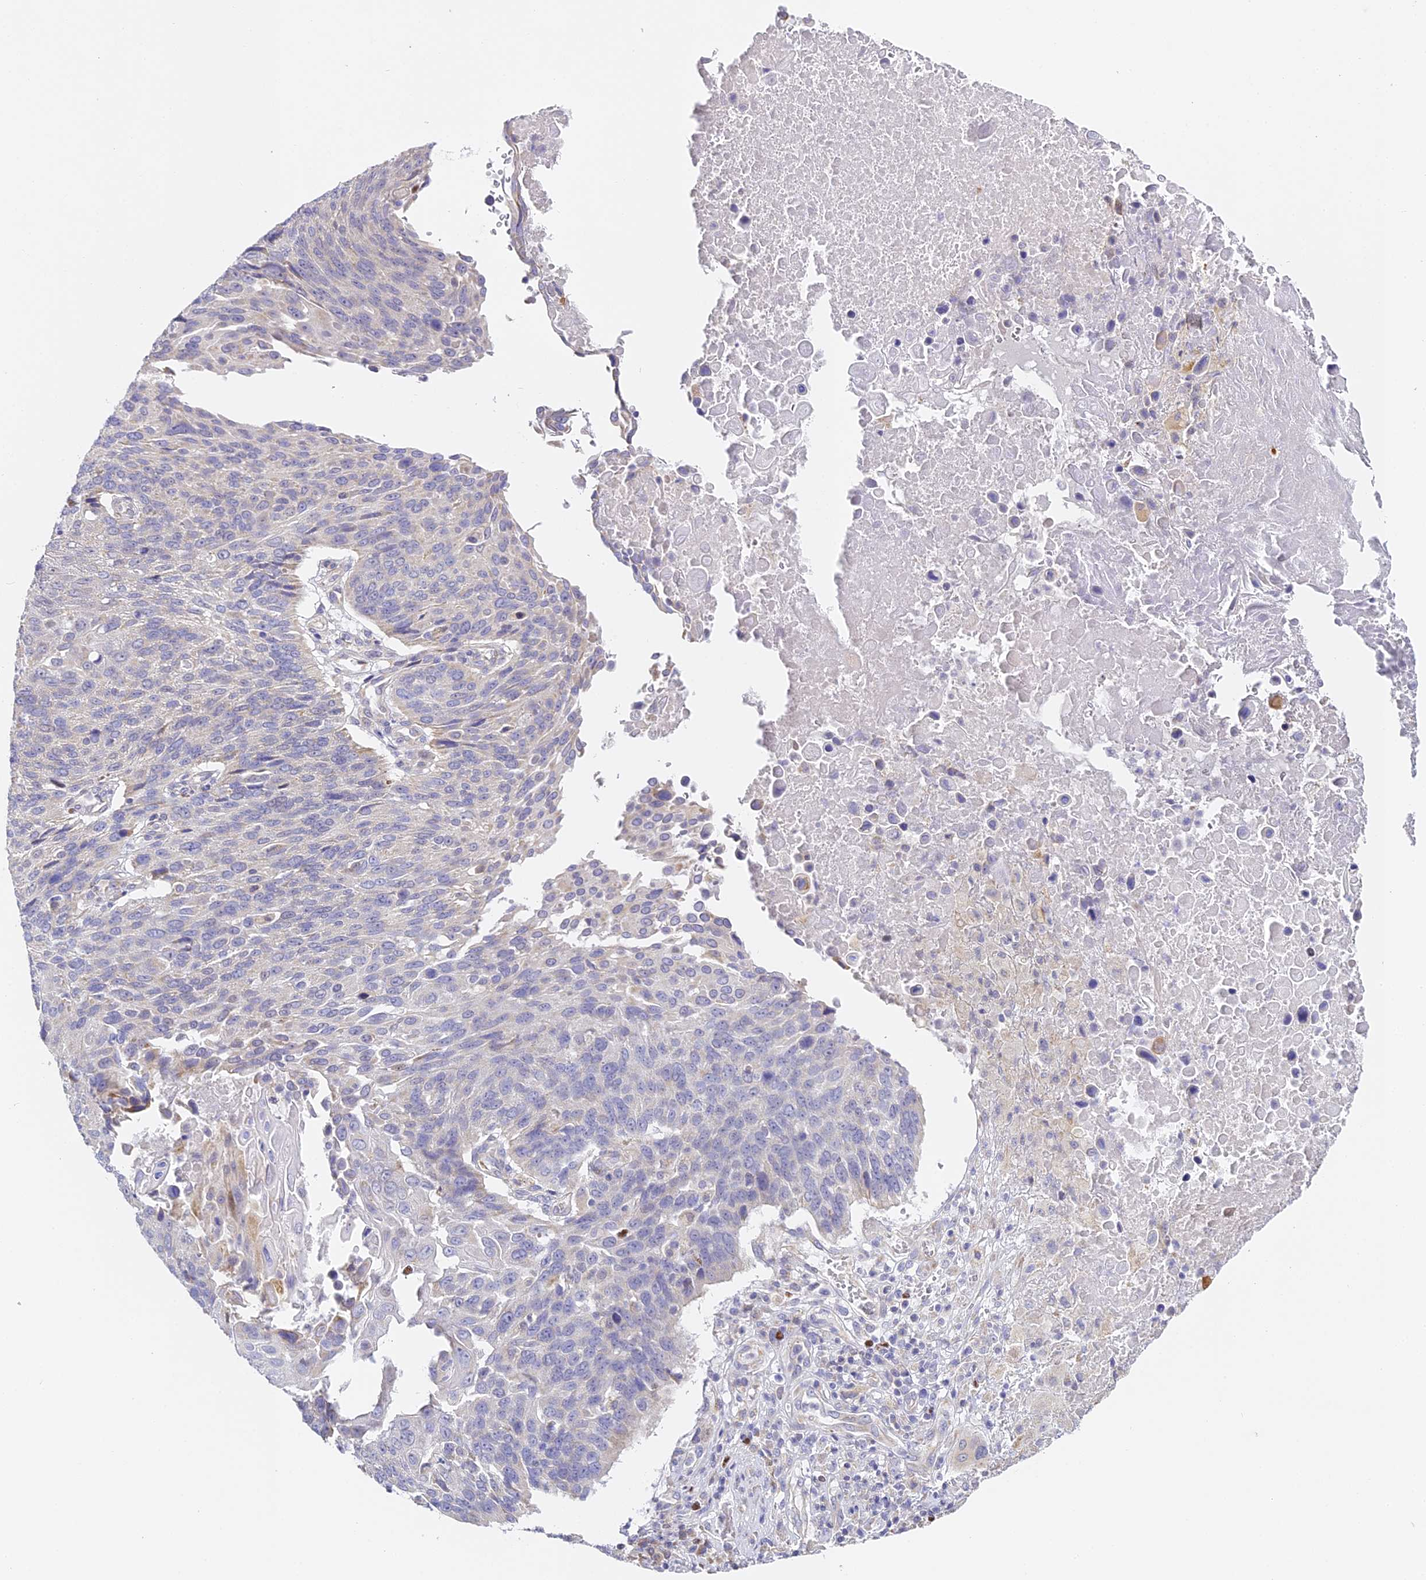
{"staining": {"intensity": "negative", "quantity": "none", "location": "none"}, "tissue": "lung cancer", "cell_type": "Tumor cells", "image_type": "cancer", "snomed": [{"axis": "morphology", "description": "Squamous cell carcinoma, NOS"}, {"axis": "topography", "description": "Lung"}], "caption": "A high-resolution histopathology image shows IHC staining of lung cancer, which demonstrates no significant expression in tumor cells.", "gene": "SERP1", "patient": {"sex": "male", "age": 66}}